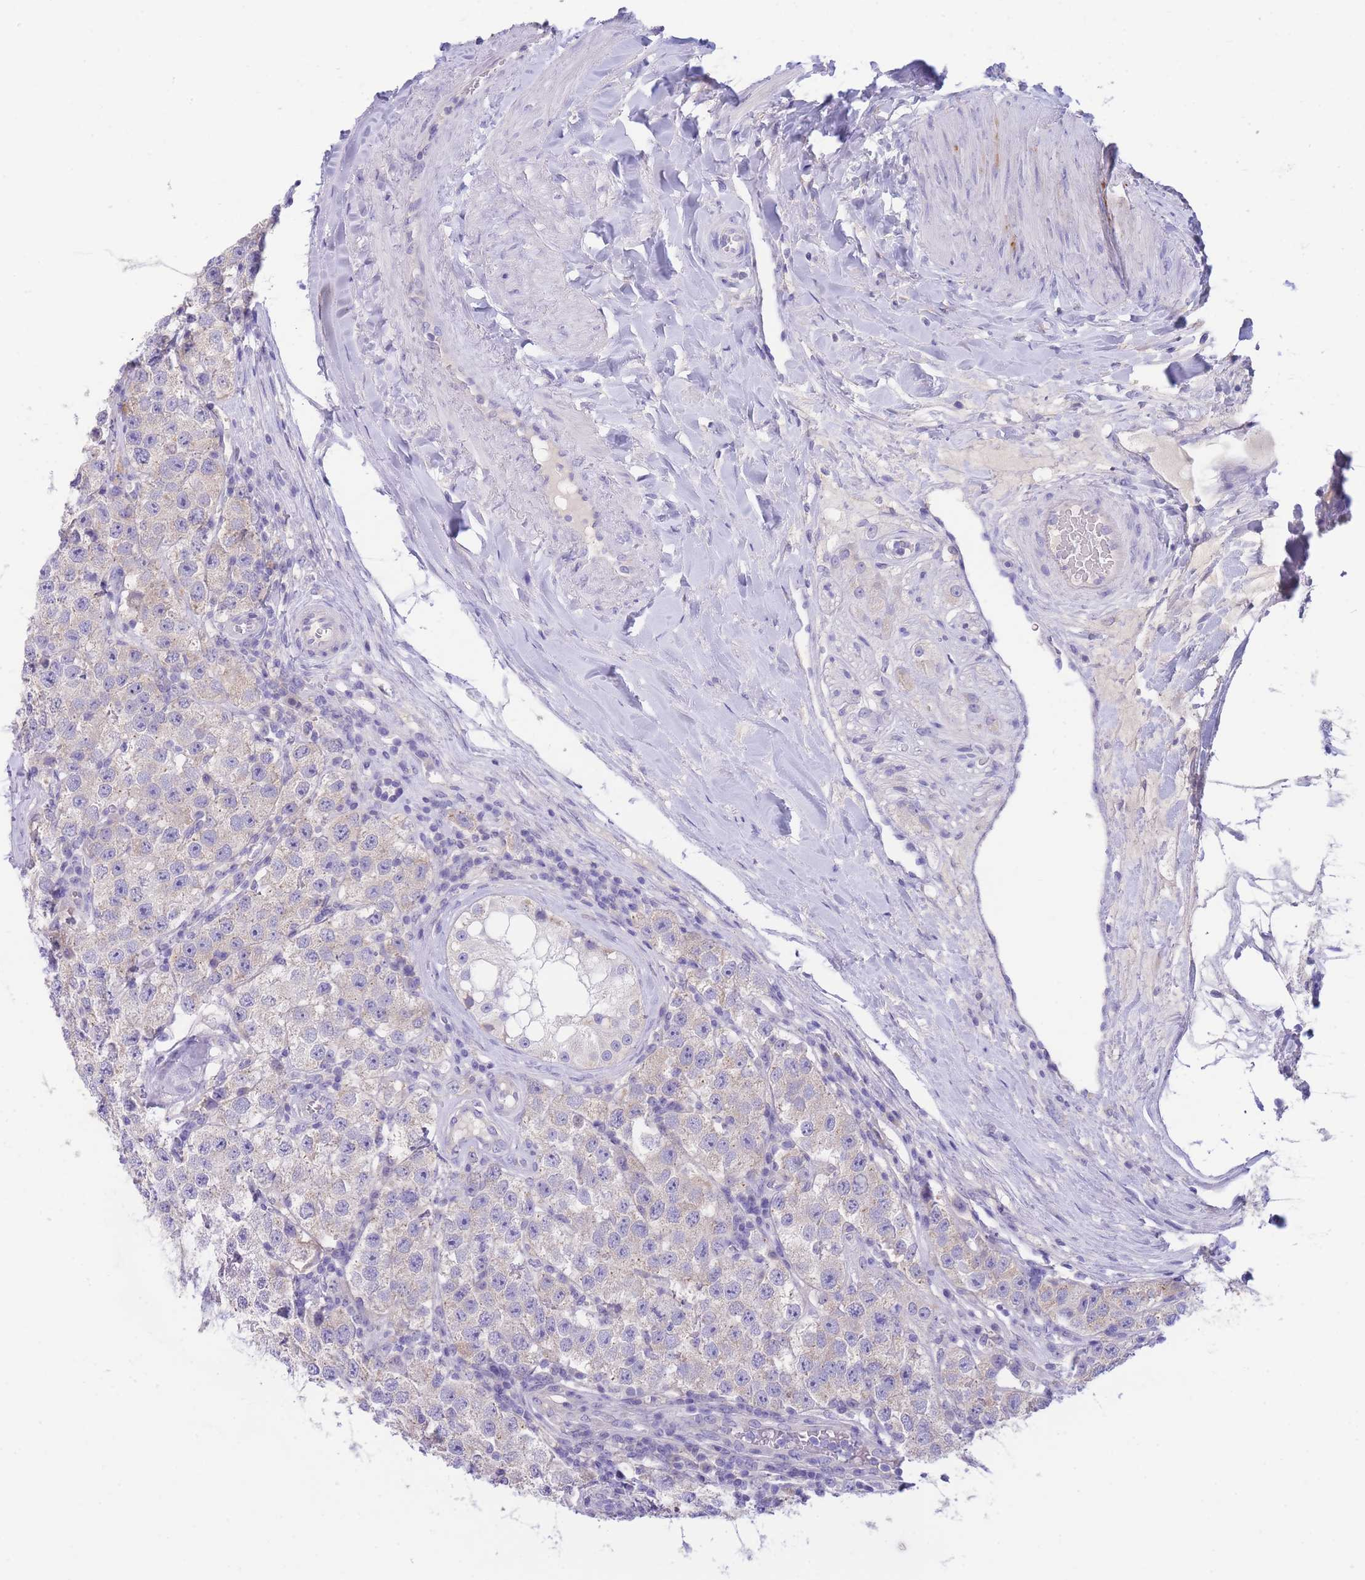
{"staining": {"intensity": "weak", "quantity": "25%-75%", "location": "cytoplasmic/membranous"}, "tissue": "testis cancer", "cell_type": "Tumor cells", "image_type": "cancer", "snomed": [{"axis": "morphology", "description": "Seminoma, NOS"}, {"axis": "topography", "description": "Testis"}], "caption": "A brown stain highlights weak cytoplasmic/membranous positivity of a protein in human testis cancer tumor cells. (Brightfield microscopy of DAB IHC at high magnification).", "gene": "PCDHB3", "patient": {"sex": "male", "age": 34}}